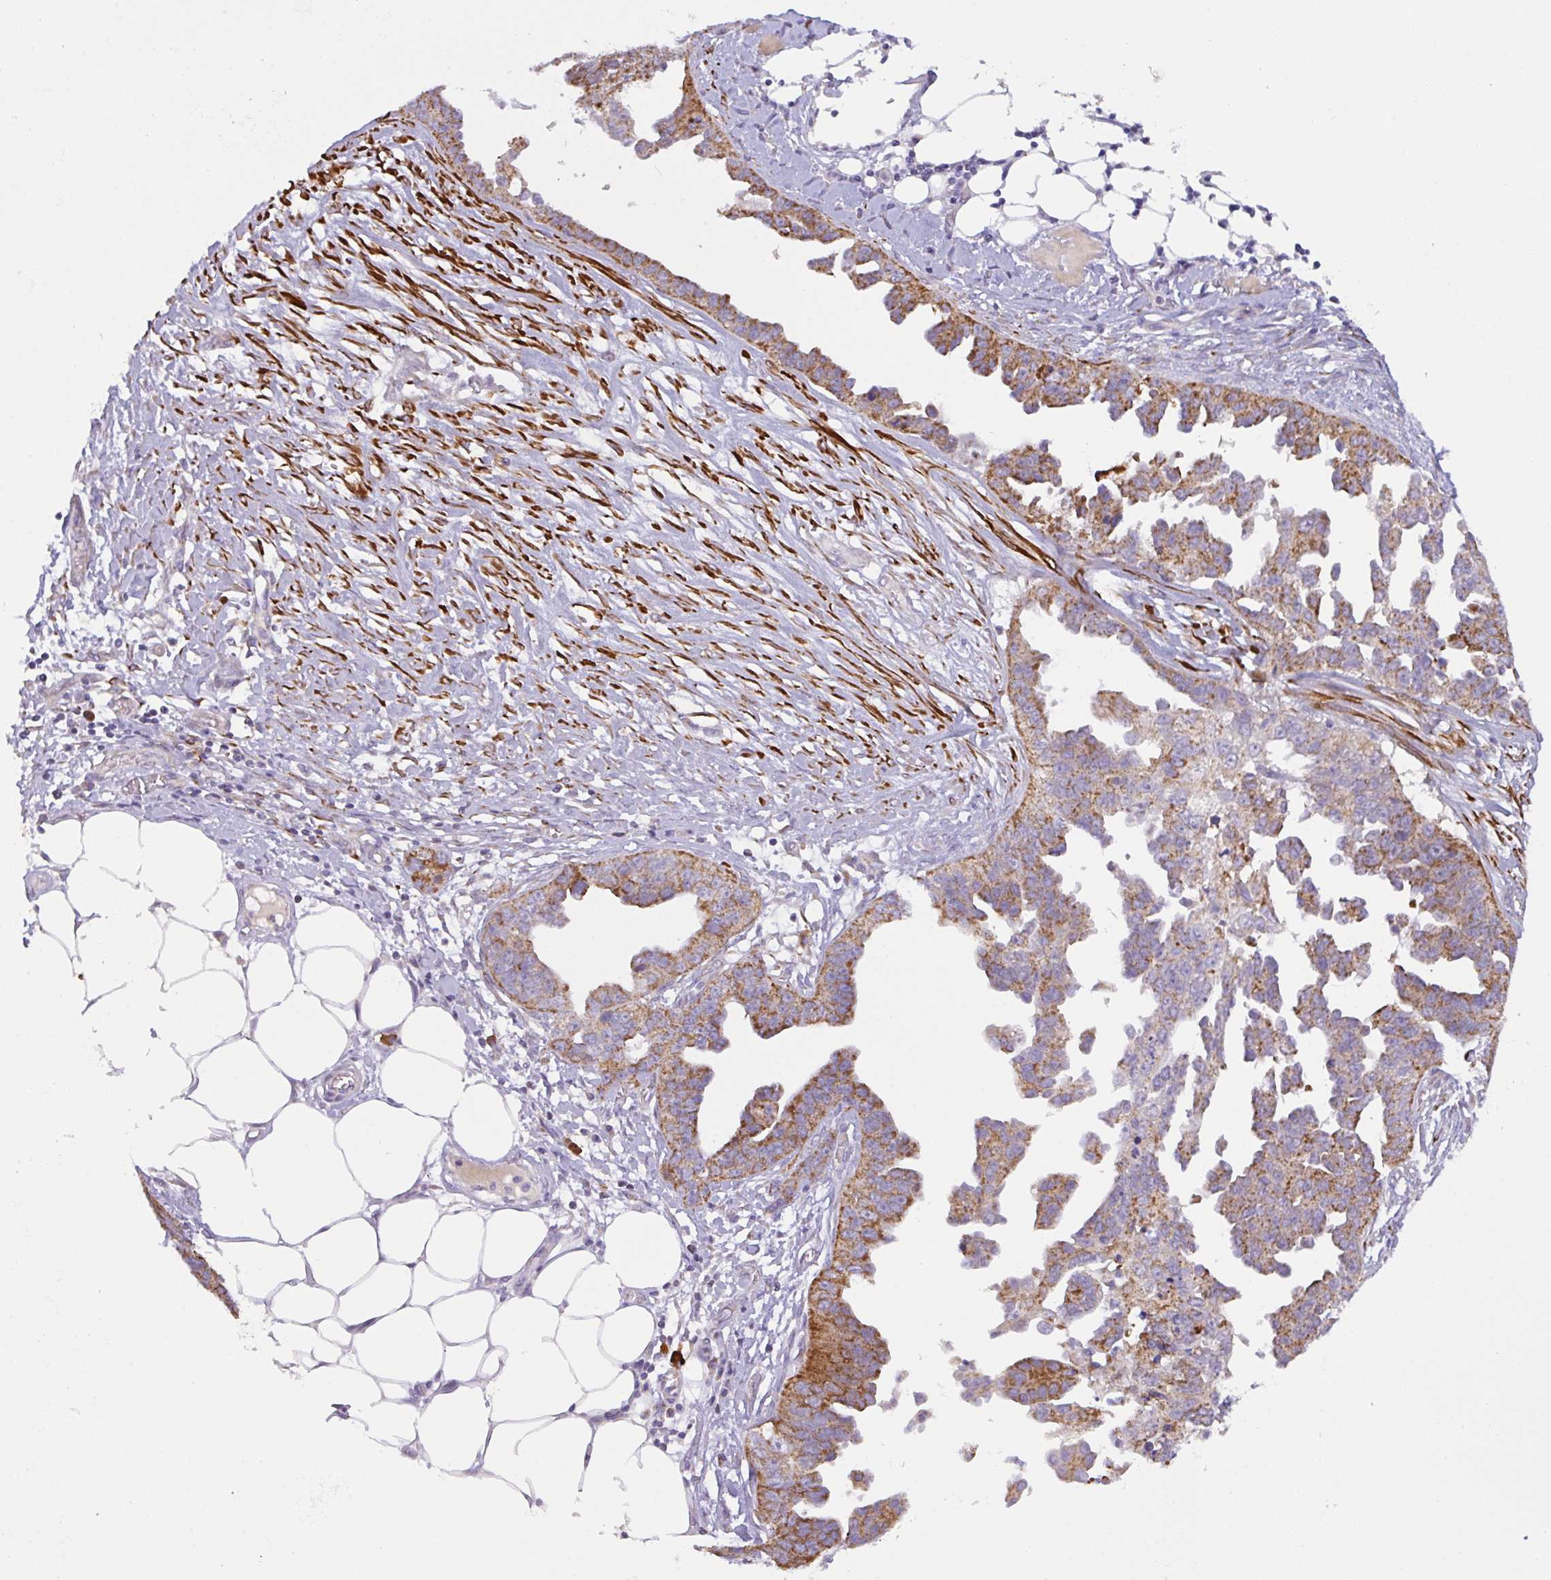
{"staining": {"intensity": "moderate", "quantity": ">75%", "location": "cytoplasmic/membranous"}, "tissue": "ovarian cancer", "cell_type": "Tumor cells", "image_type": "cancer", "snomed": [{"axis": "morphology", "description": "Cystadenocarcinoma, serous, NOS"}, {"axis": "topography", "description": "Ovary"}], "caption": "A high-resolution photomicrograph shows immunohistochemistry staining of ovarian cancer, which demonstrates moderate cytoplasmic/membranous staining in approximately >75% of tumor cells.", "gene": "CHDH", "patient": {"sex": "female", "age": 75}}